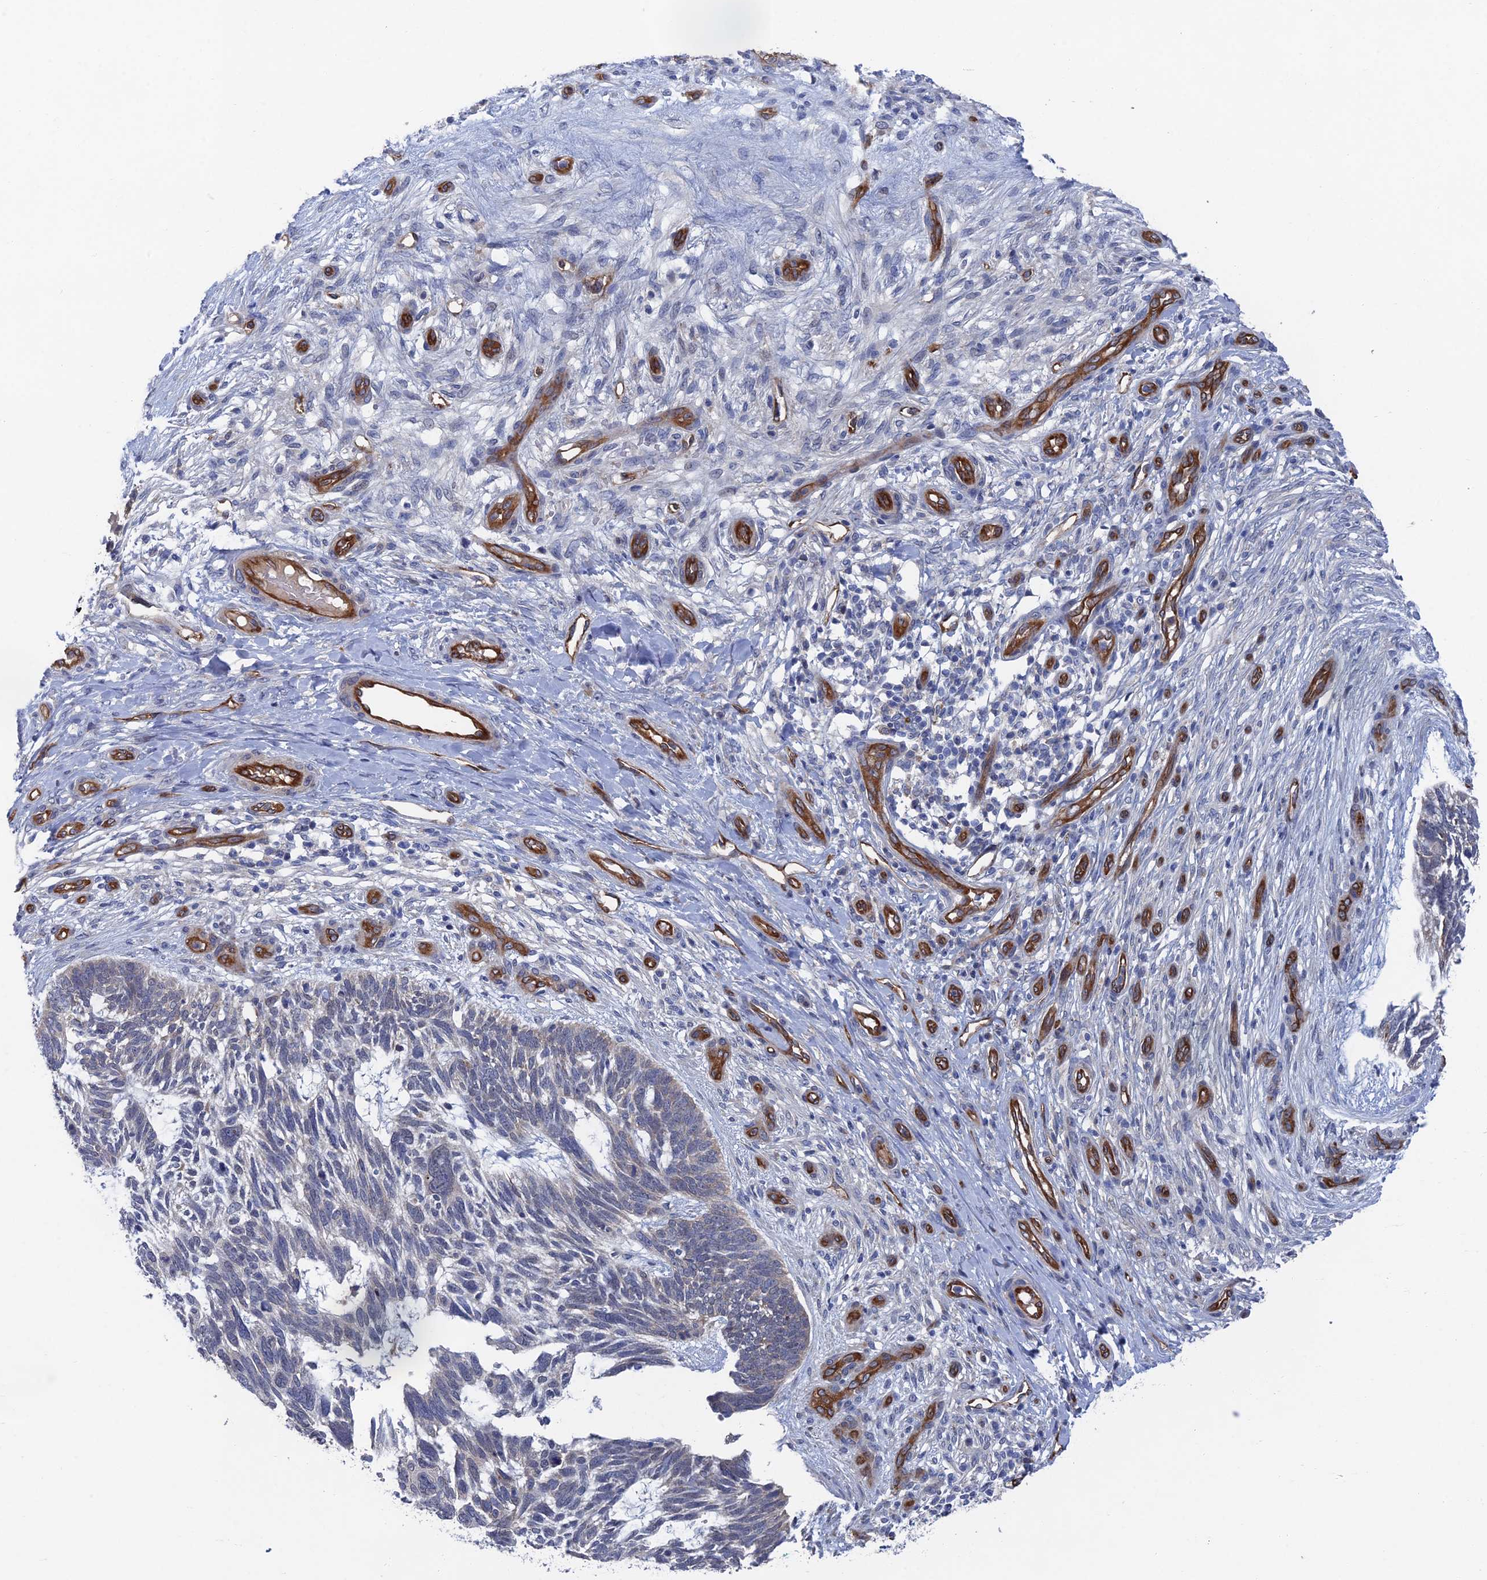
{"staining": {"intensity": "weak", "quantity": "<25%", "location": "cytoplasmic/membranous"}, "tissue": "skin cancer", "cell_type": "Tumor cells", "image_type": "cancer", "snomed": [{"axis": "morphology", "description": "Basal cell carcinoma"}, {"axis": "topography", "description": "Skin"}], "caption": "Immunohistochemistry (IHC) micrograph of human skin cancer (basal cell carcinoma) stained for a protein (brown), which reveals no staining in tumor cells.", "gene": "ARAP3", "patient": {"sex": "male", "age": 88}}